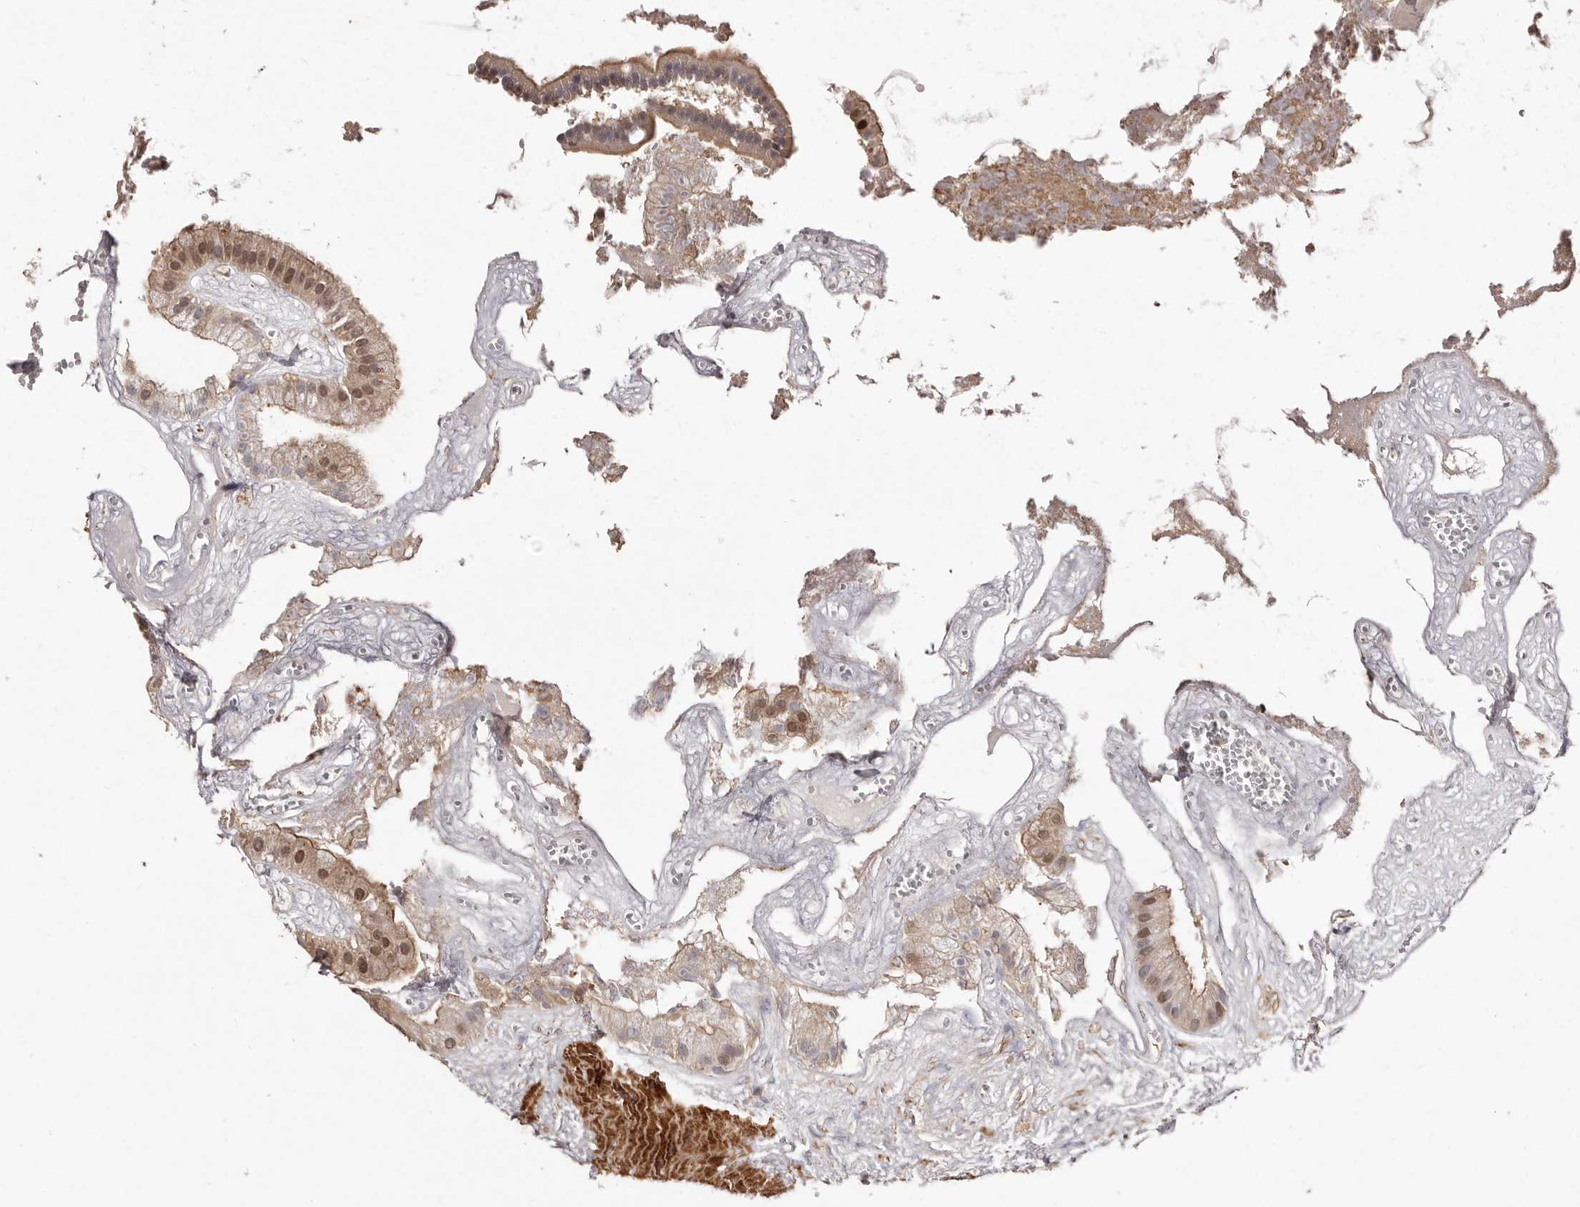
{"staining": {"intensity": "moderate", "quantity": ">75%", "location": "cytoplasmic/membranous,nuclear"}, "tissue": "gallbladder", "cell_type": "Glandular cells", "image_type": "normal", "snomed": [{"axis": "morphology", "description": "Normal tissue, NOS"}, {"axis": "topography", "description": "Gallbladder"}], "caption": "IHC (DAB (3,3'-diaminobenzidine)) staining of normal human gallbladder shows moderate cytoplasmic/membranous,nuclear protein staining in approximately >75% of glandular cells. The protein is shown in brown color, while the nuclei are stained blue.", "gene": "FBXO5", "patient": {"sex": "male", "age": 55}}